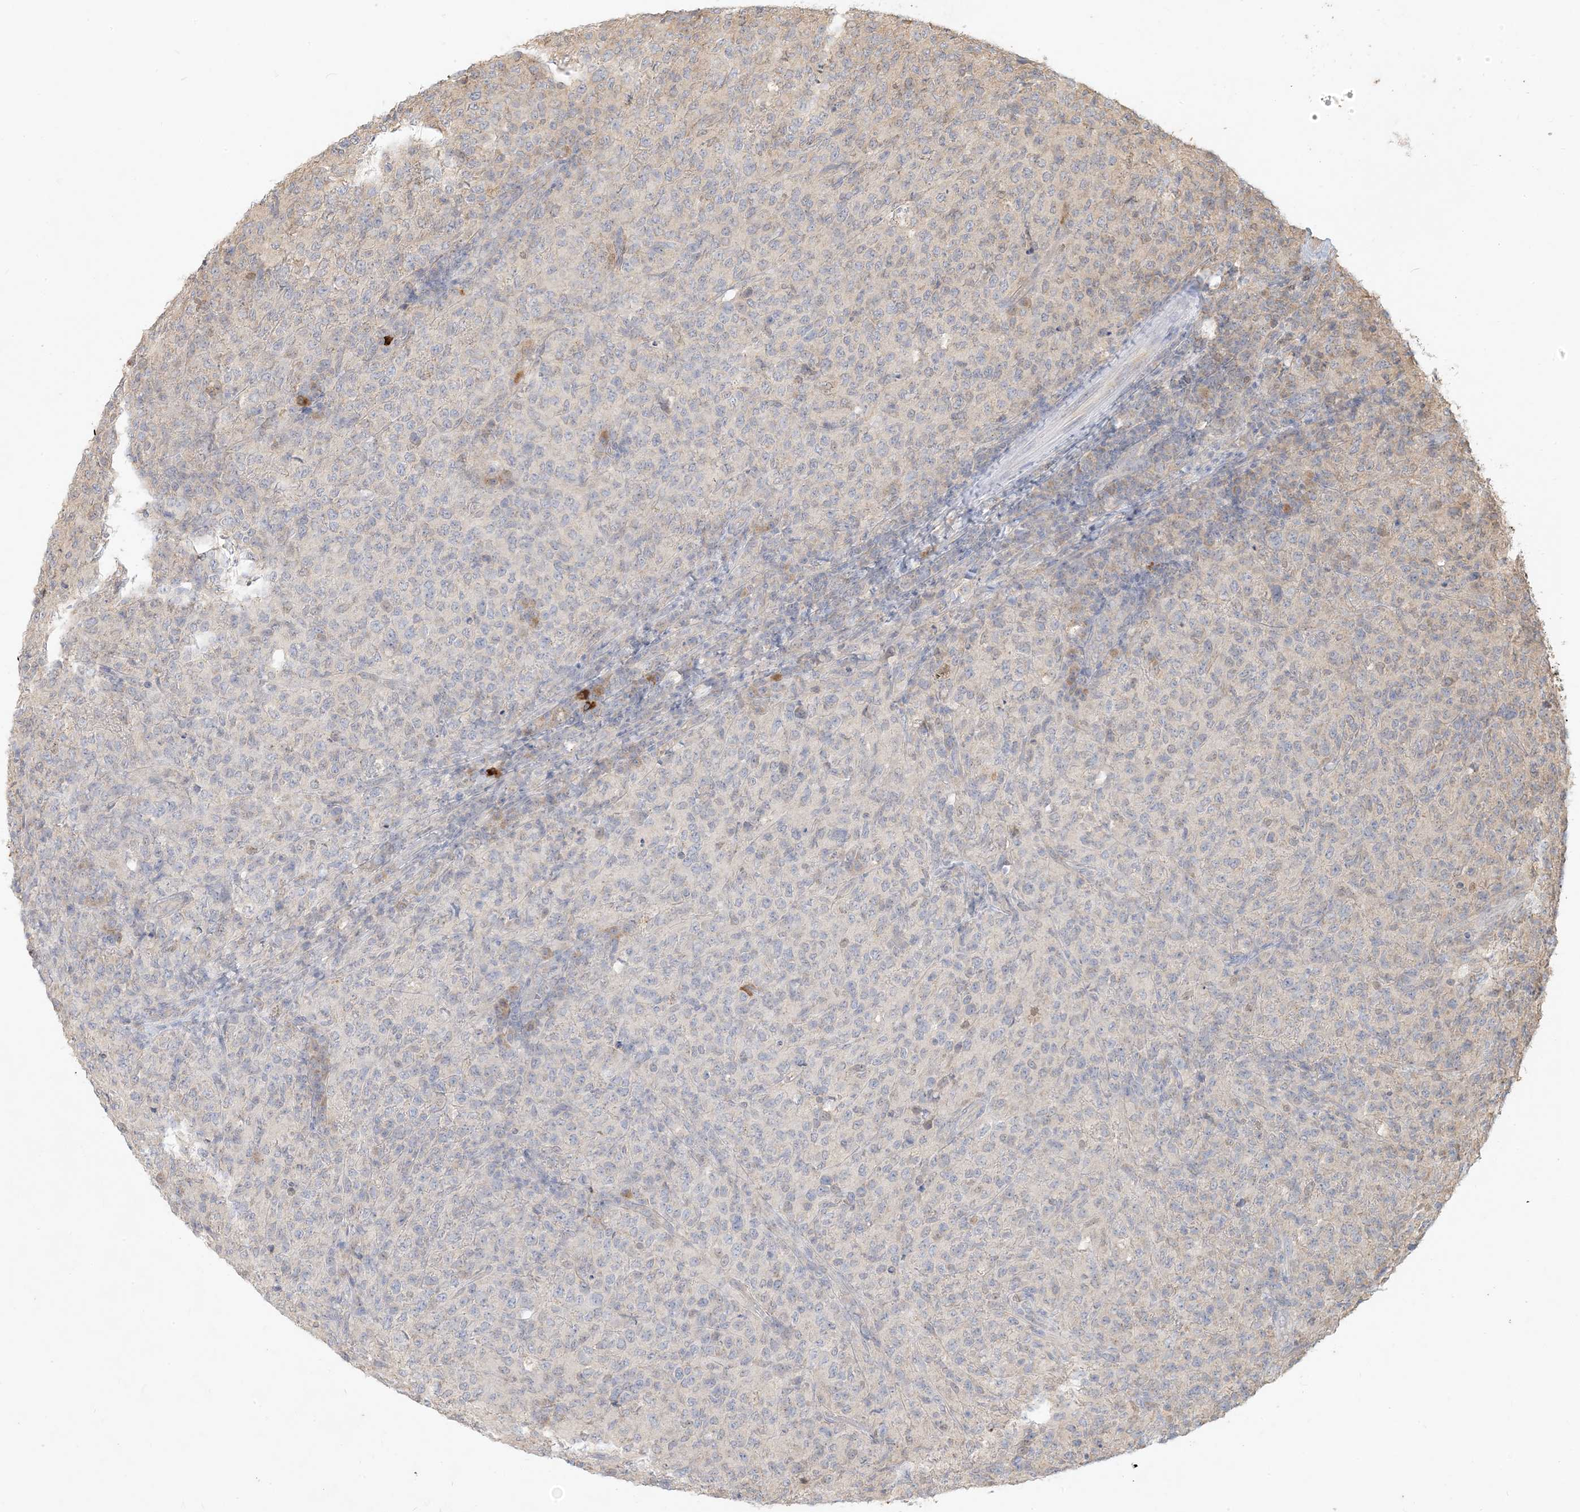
{"staining": {"intensity": "negative", "quantity": "none", "location": "none"}, "tissue": "lymphoma", "cell_type": "Tumor cells", "image_type": "cancer", "snomed": [{"axis": "morphology", "description": "Malignant lymphoma, non-Hodgkin's type, High grade"}, {"axis": "topography", "description": "Tonsil"}], "caption": "This is an immunohistochemistry micrograph of human malignant lymphoma, non-Hodgkin's type (high-grade). There is no positivity in tumor cells.", "gene": "MCOLN1", "patient": {"sex": "female", "age": 36}}